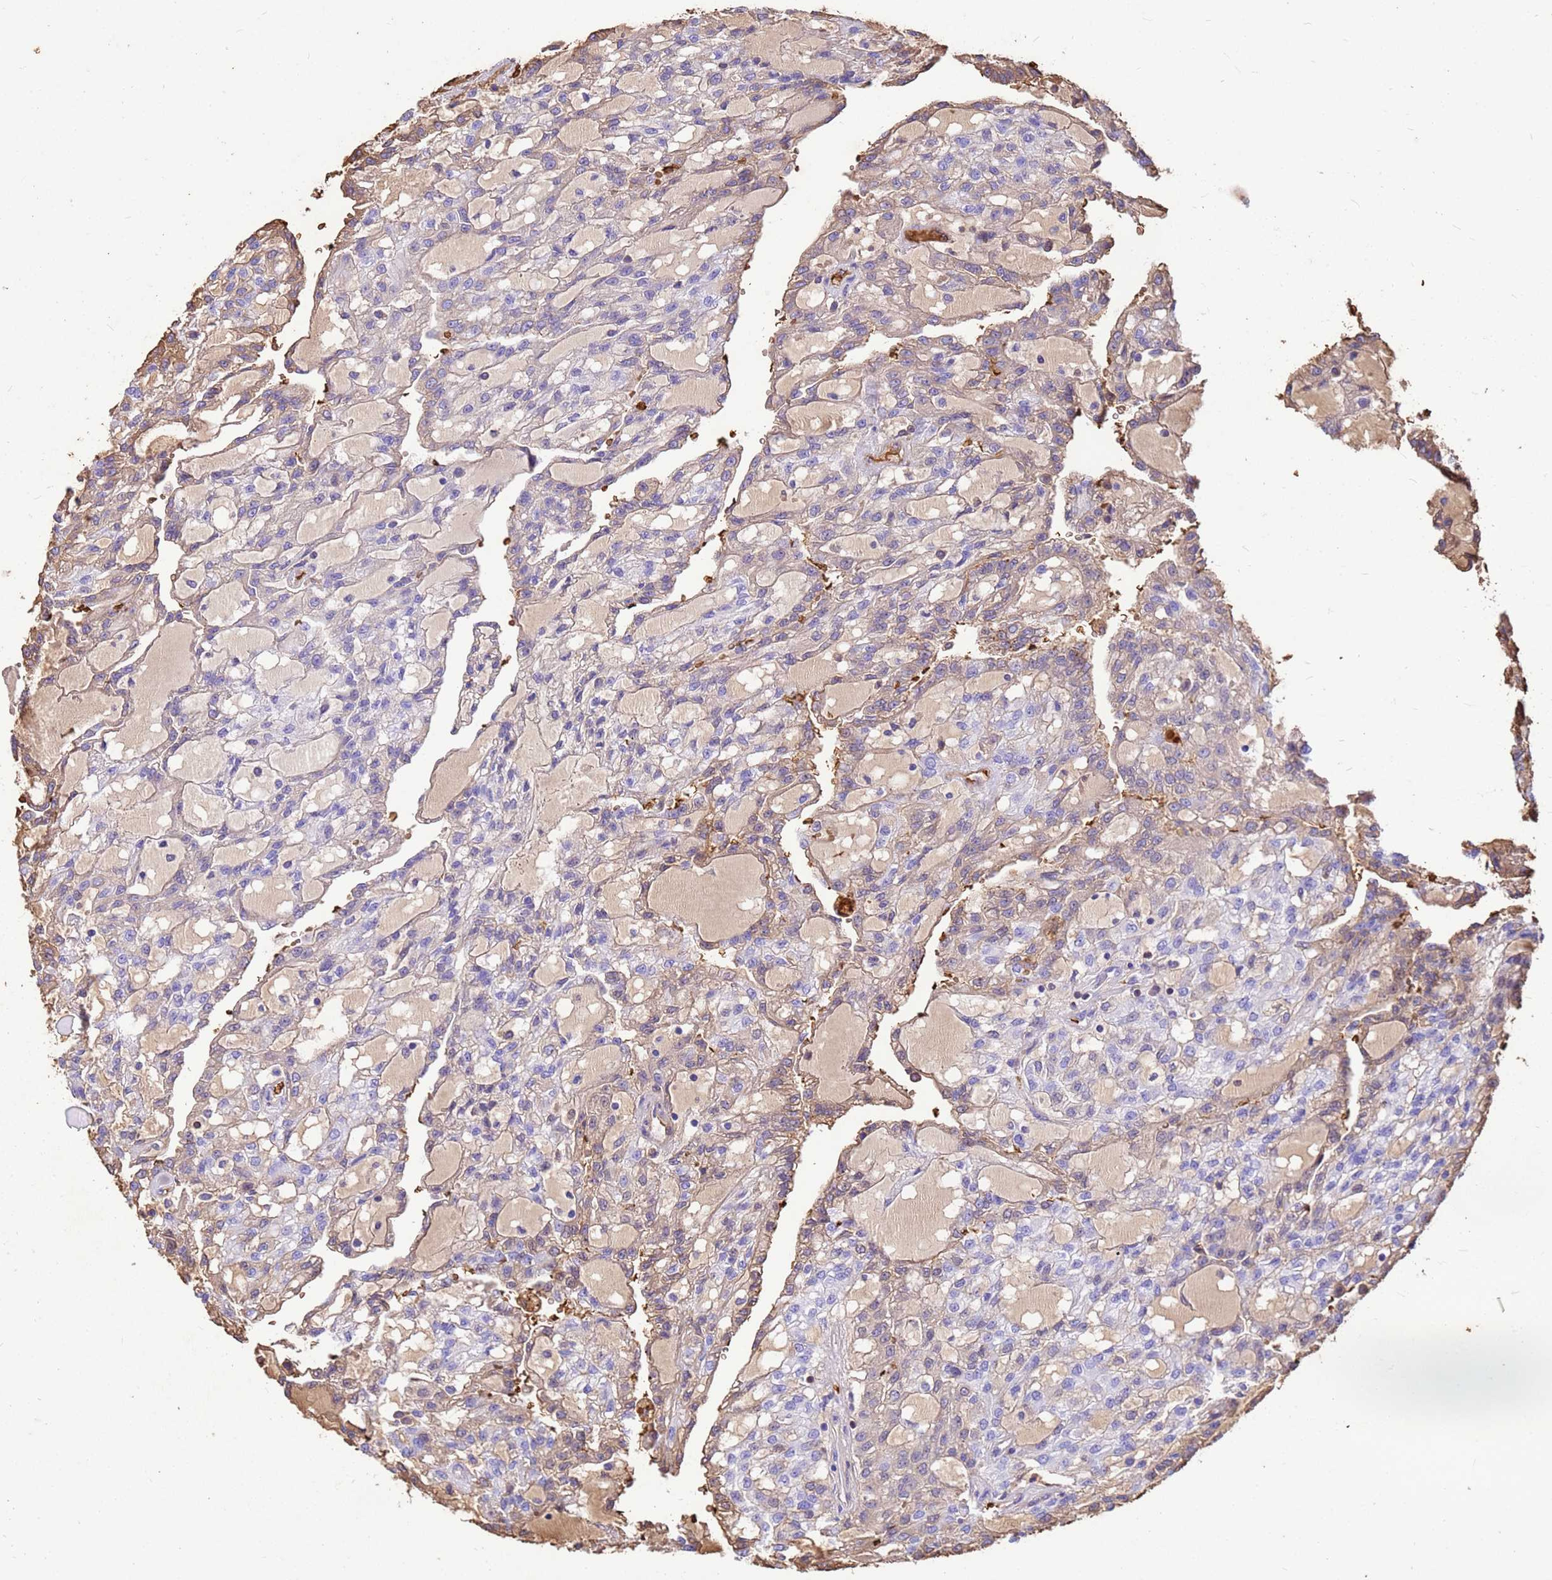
{"staining": {"intensity": "weak", "quantity": "25%-75%", "location": "cytoplasmic/membranous"}, "tissue": "renal cancer", "cell_type": "Tumor cells", "image_type": "cancer", "snomed": [{"axis": "morphology", "description": "Adenocarcinoma, NOS"}, {"axis": "topography", "description": "Kidney"}], "caption": "Protein staining by immunohistochemistry reveals weak cytoplasmic/membranous expression in about 25%-75% of tumor cells in adenocarcinoma (renal).", "gene": "HBA2", "patient": {"sex": "male", "age": 63}}